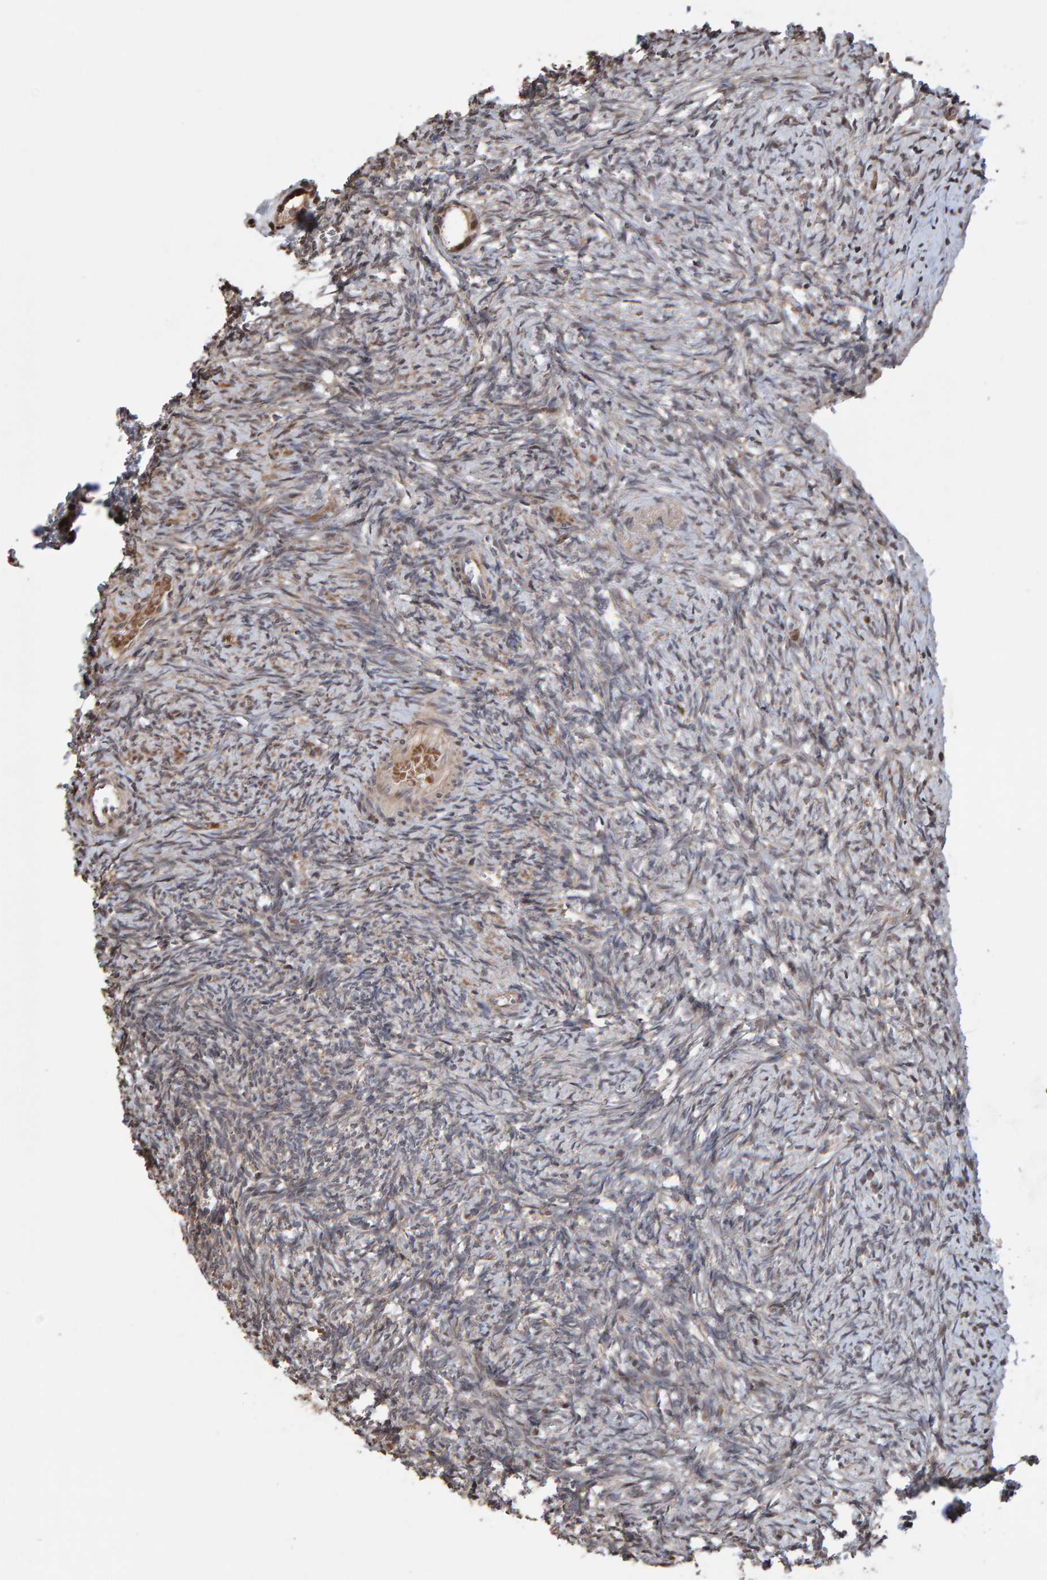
{"staining": {"intensity": "weak", "quantity": "25%-75%", "location": "cytoplasmic/membranous"}, "tissue": "ovary", "cell_type": "Ovarian stroma cells", "image_type": "normal", "snomed": [{"axis": "morphology", "description": "Normal tissue, NOS"}, {"axis": "topography", "description": "Ovary"}], "caption": "About 25%-75% of ovarian stroma cells in unremarkable ovary exhibit weak cytoplasmic/membranous protein positivity as visualized by brown immunohistochemical staining.", "gene": "PECR", "patient": {"sex": "female", "age": 41}}